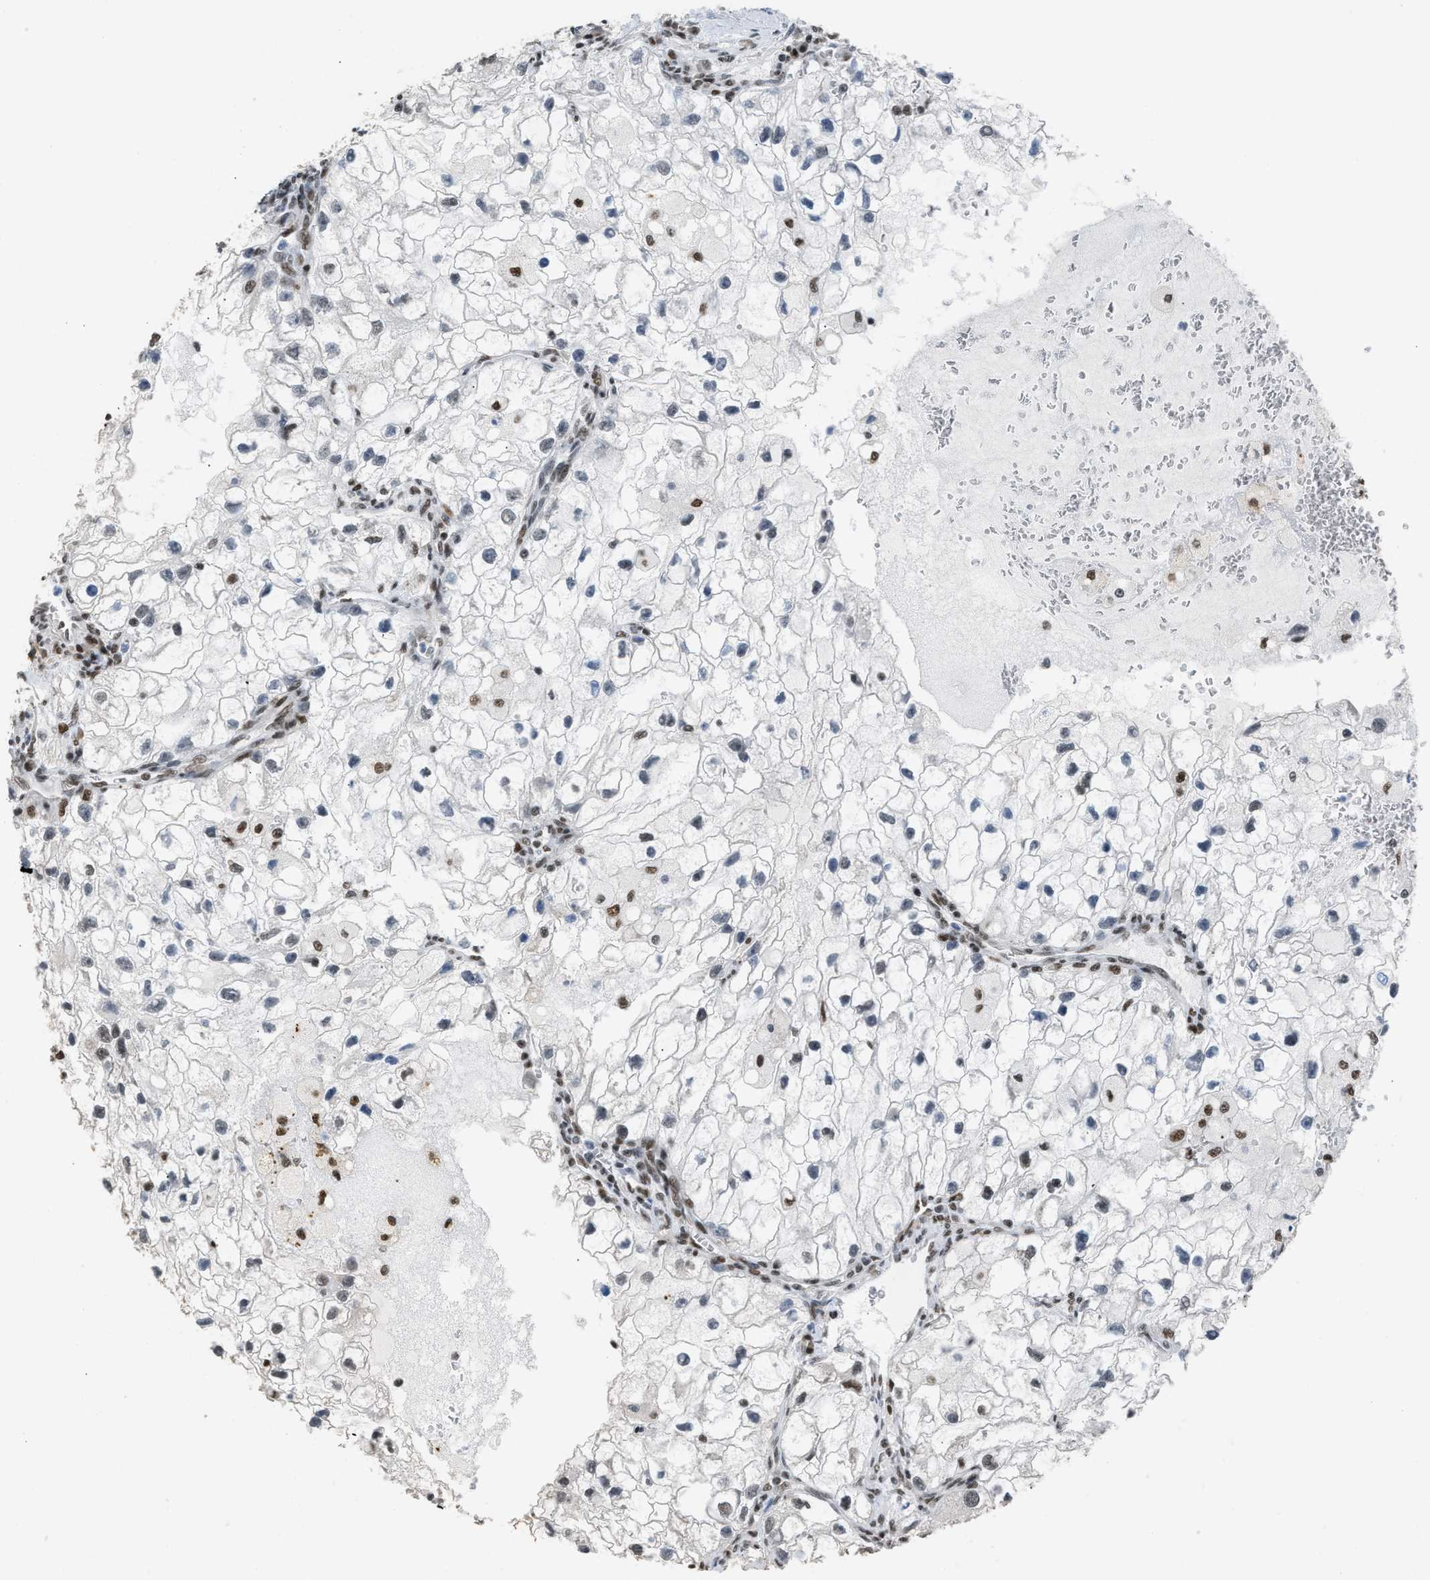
{"staining": {"intensity": "moderate", "quantity": "<25%", "location": "nuclear"}, "tissue": "renal cancer", "cell_type": "Tumor cells", "image_type": "cancer", "snomed": [{"axis": "morphology", "description": "Adenocarcinoma, NOS"}, {"axis": "topography", "description": "Kidney"}], "caption": "Immunohistochemistry (IHC) of adenocarcinoma (renal) reveals low levels of moderate nuclear staining in about <25% of tumor cells.", "gene": "SCAF4", "patient": {"sex": "female", "age": 70}}